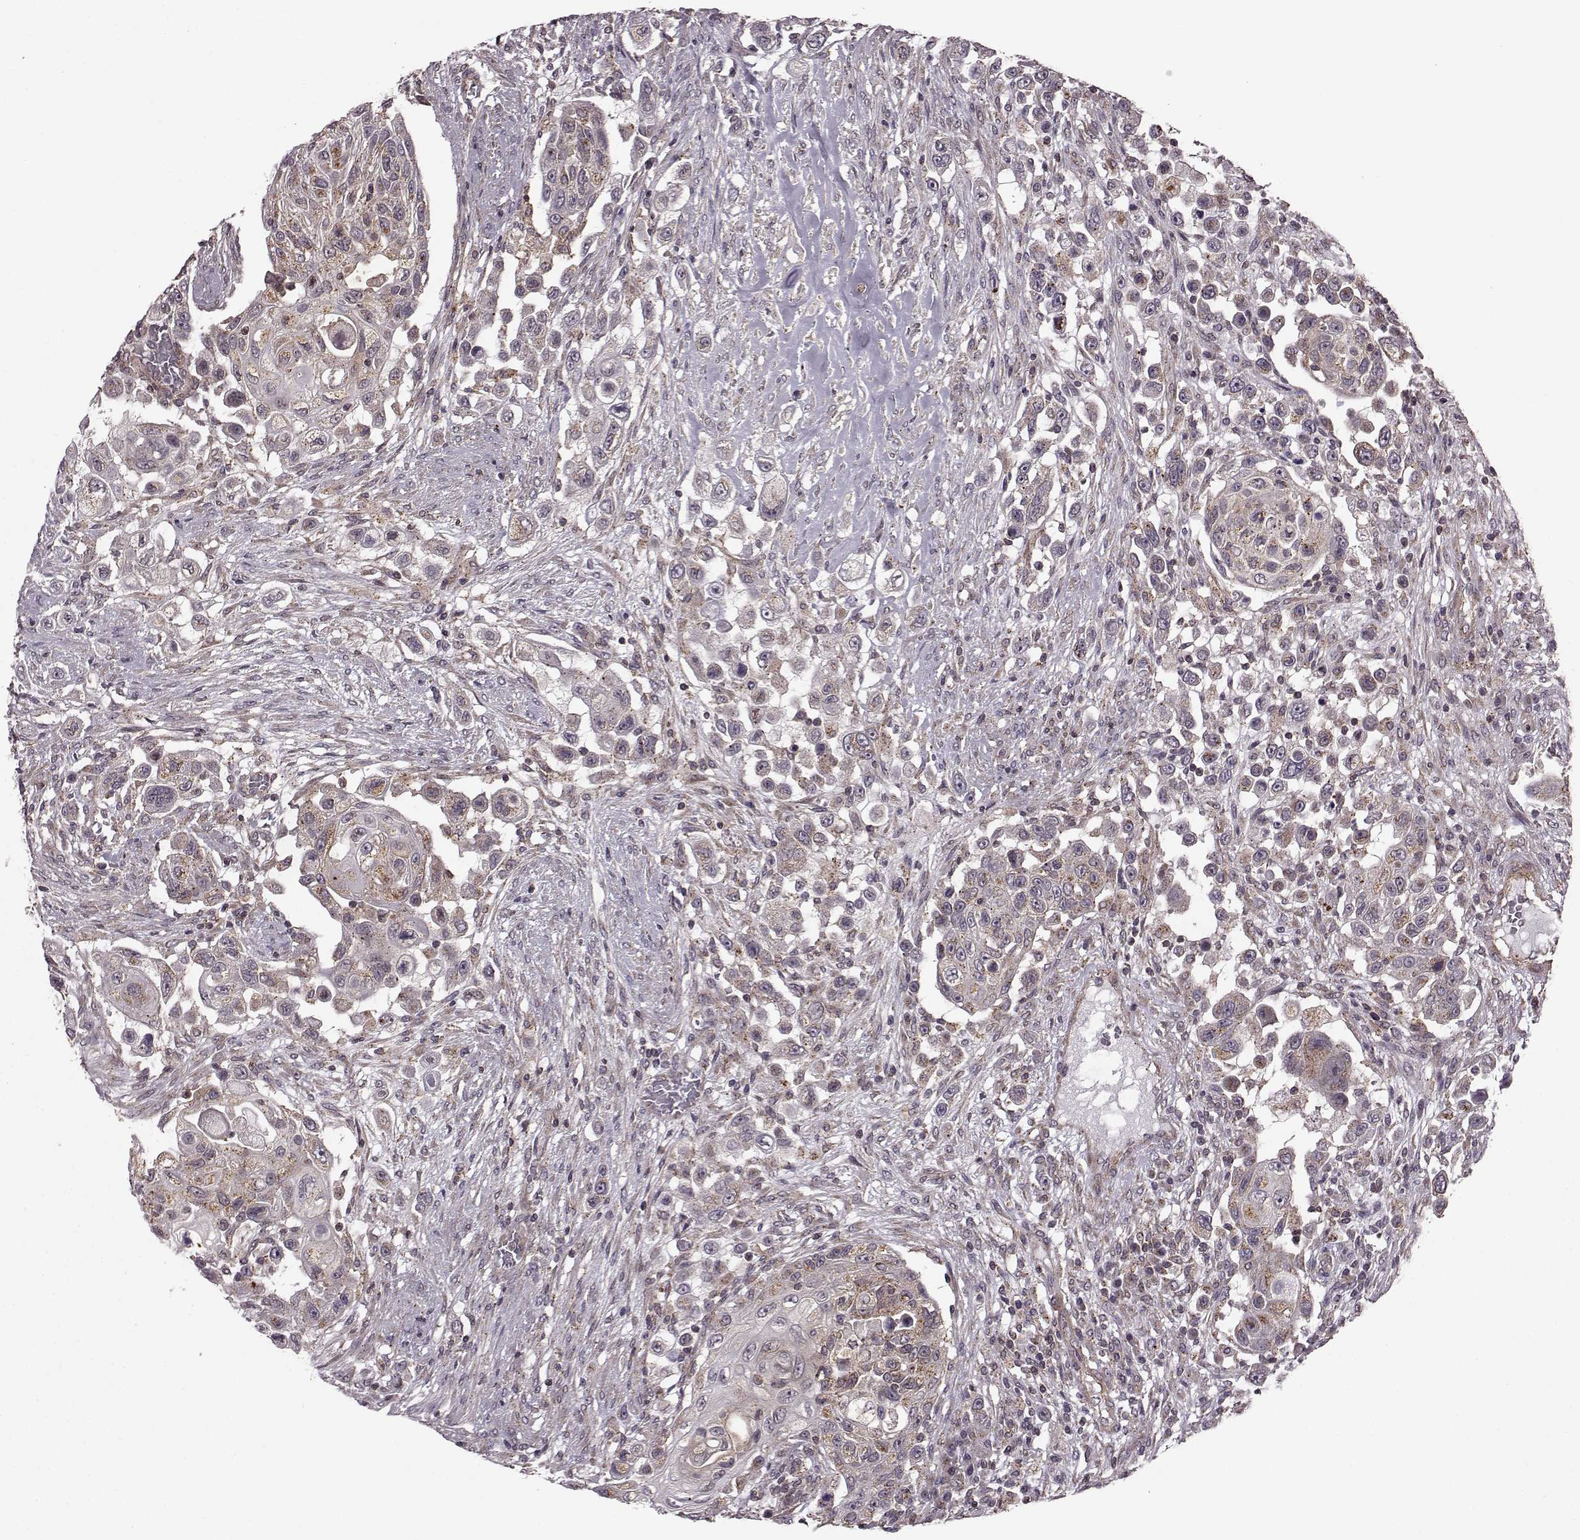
{"staining": {"intensity": "moderate", "quantity": ">75%", "location": "cytoplasmic/membranous"}, "tissue": "urothelial cancer", "cell_type": "Tumor cells", "image_type": "cancer", "snomed": [{"axis": "morphology", "description": "Urothelial carcinoma, High grade"}, {"axis": "topography", "description": "Urinary bladder"}], "caption": "Immunohistochemistry (IHC) of urothelial cancer reveals medium levels of moderate cytoplasmic/membranous expression in approximately >75% of tumor cells.", "gene": "FNIP2", "patient": {"sex": "female", "age": 56}}